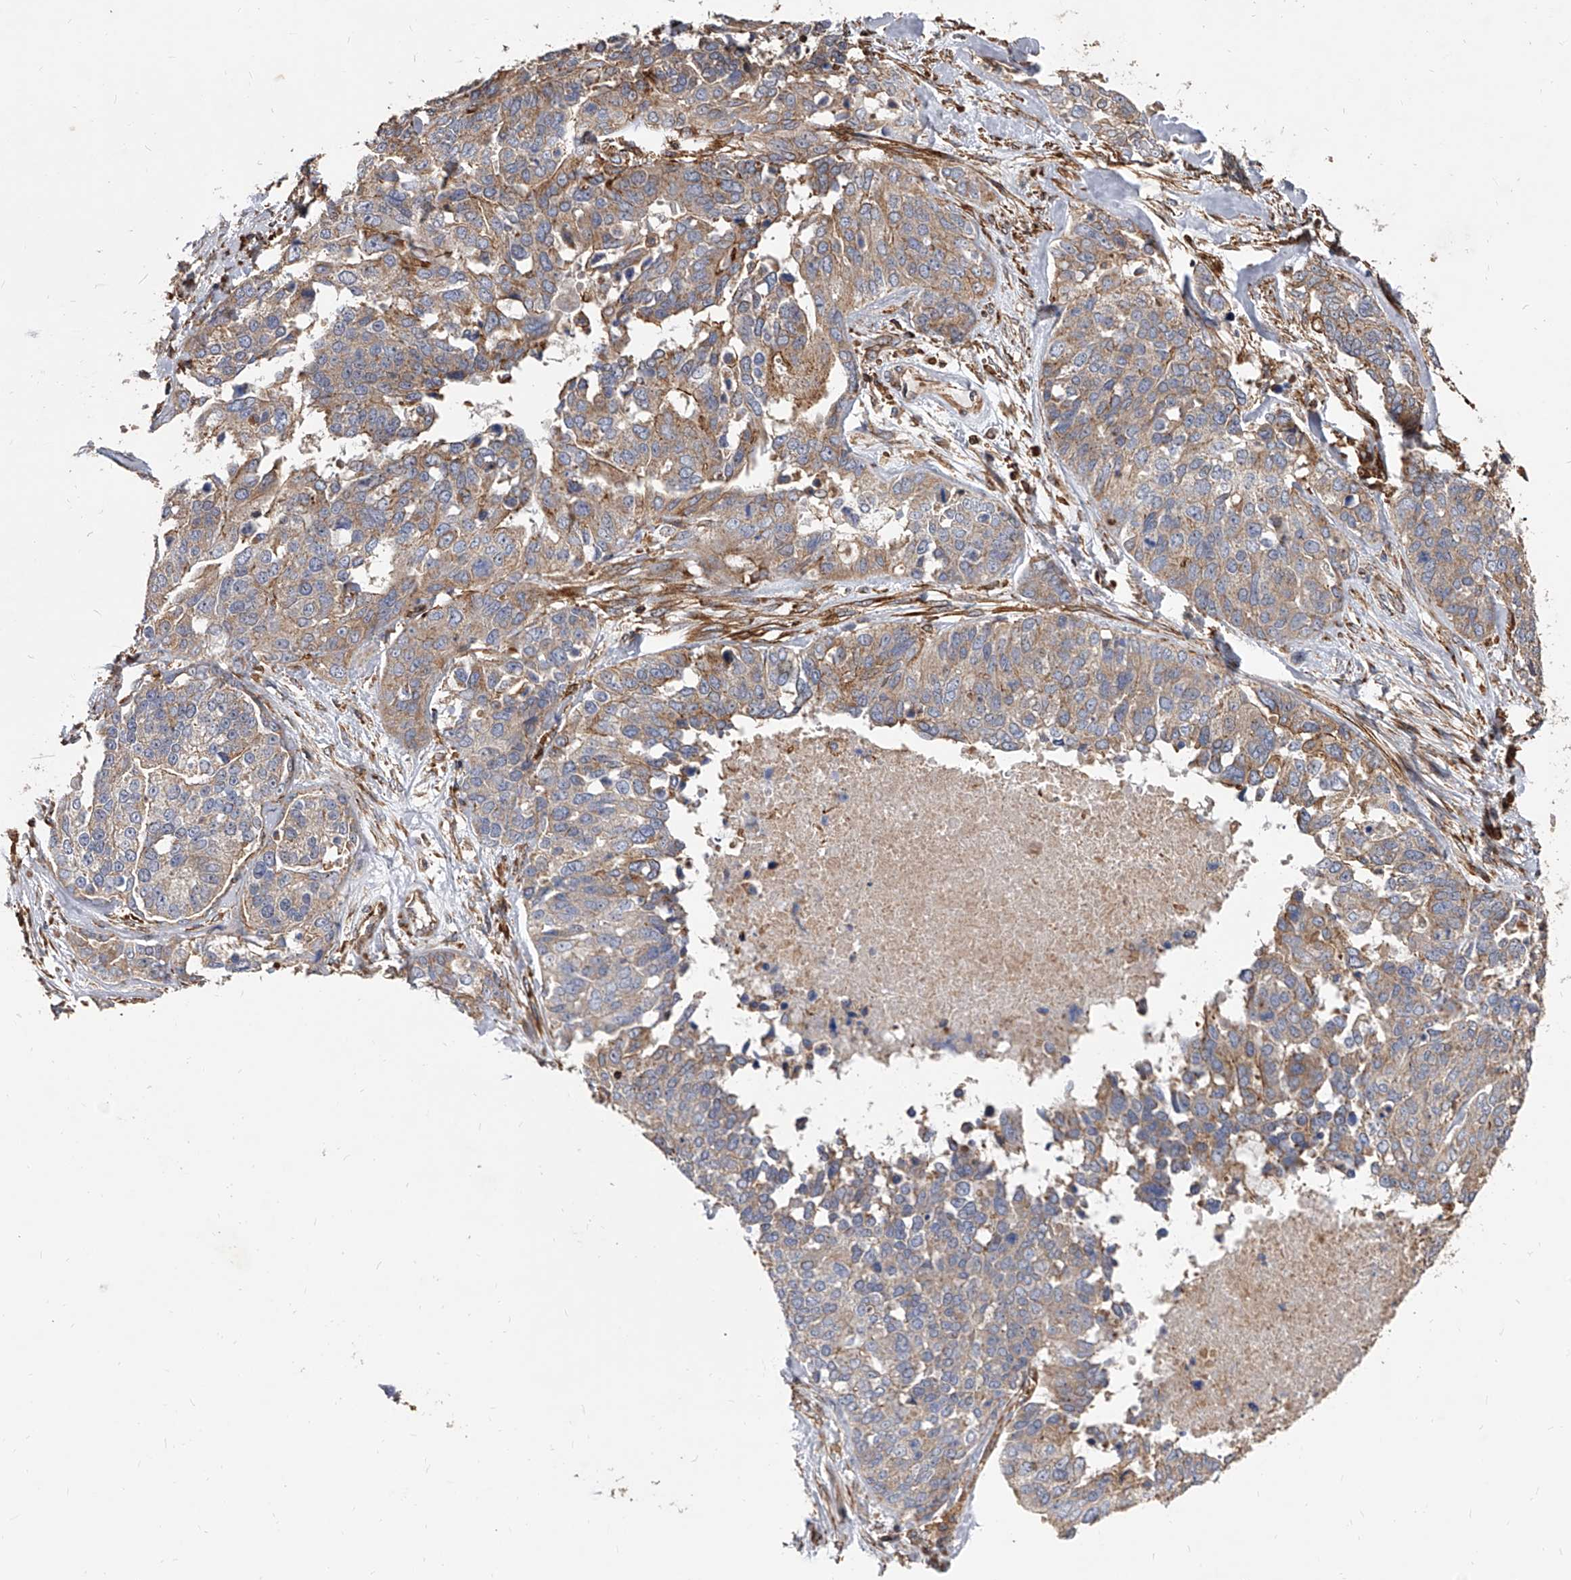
{"staining": {"intensity": "moderate", "quantity": "25%-75%", "location": "cytoplasmic/membranous"}, "tissue": "ovarian cancer", "cell_type": "Tumor cells", "image_type": "cancer", "snomed": [{"axis": "morphology", "description": "Cystadenocarcinoma, serous, NOS"}, {"axis": "topography", "description": "Ovary"}], "caption": "Human serous cystadenocarcinoma (ovarian) stained with a protein marker reveals moderate staining in tumor cells.", "gene": "PISD", "patient": {"sex": "female", "age": 44}}